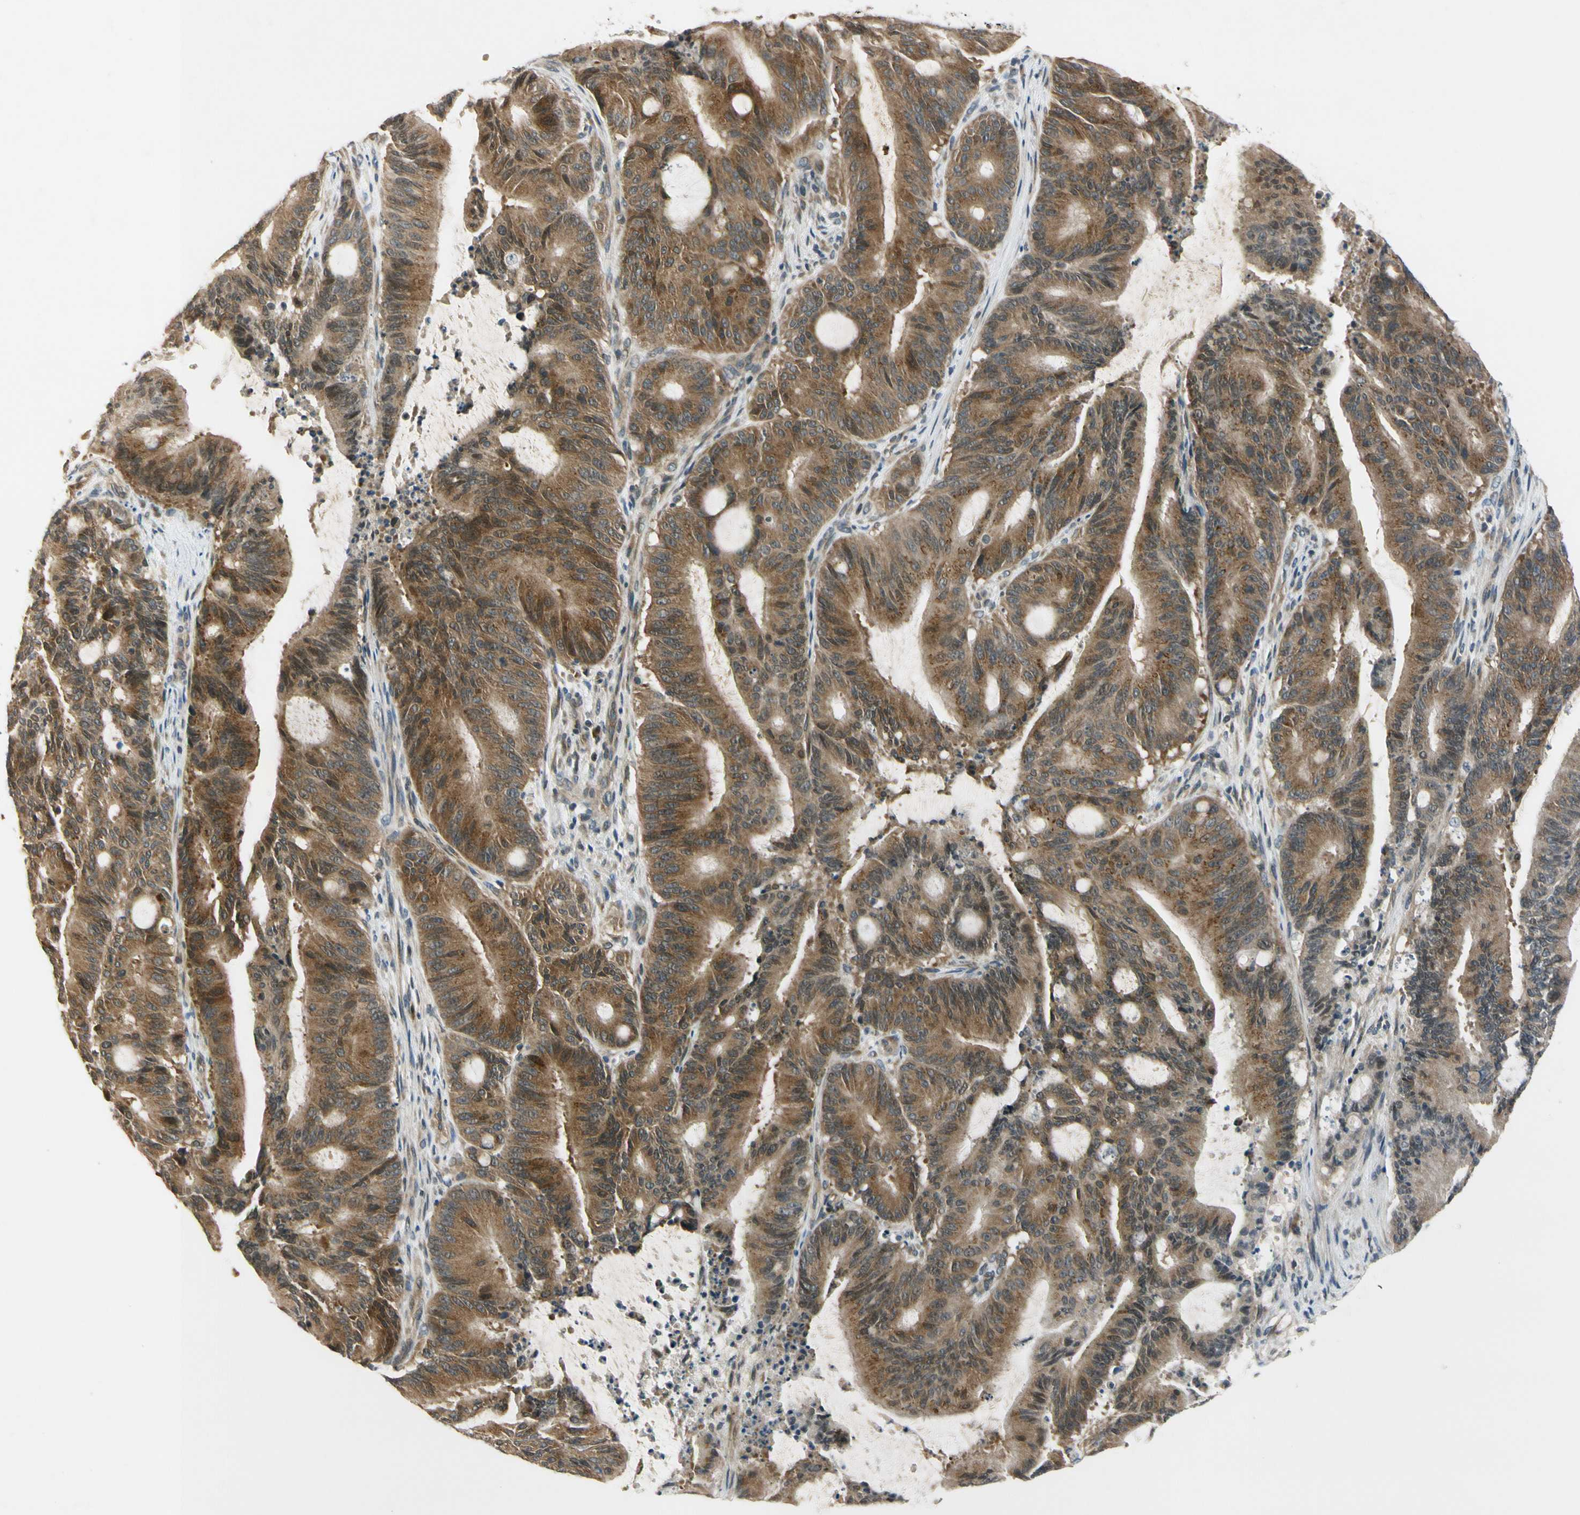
{"staining": {"intensity": "strong", "quantity": ">75%", "location": "cytoplasmic/membranous"}, "tissue": "liver cancer", "cell_type": "Tumor cells", "image_type": "cancer", "snomed": [{"axis": "morphology", "description": "Cholangiocarcinoma"}, {"axis": "topography", "description": "Liver"}], "caption": "This image reveals immunohistochemistry (IHC) staining of human liver cancer, with high strong cytoplasmic/membranous expression in about >75% of tumor cells.", "gene": "RPS6KB2", "patient": {"sex": "female", "age": 73}}